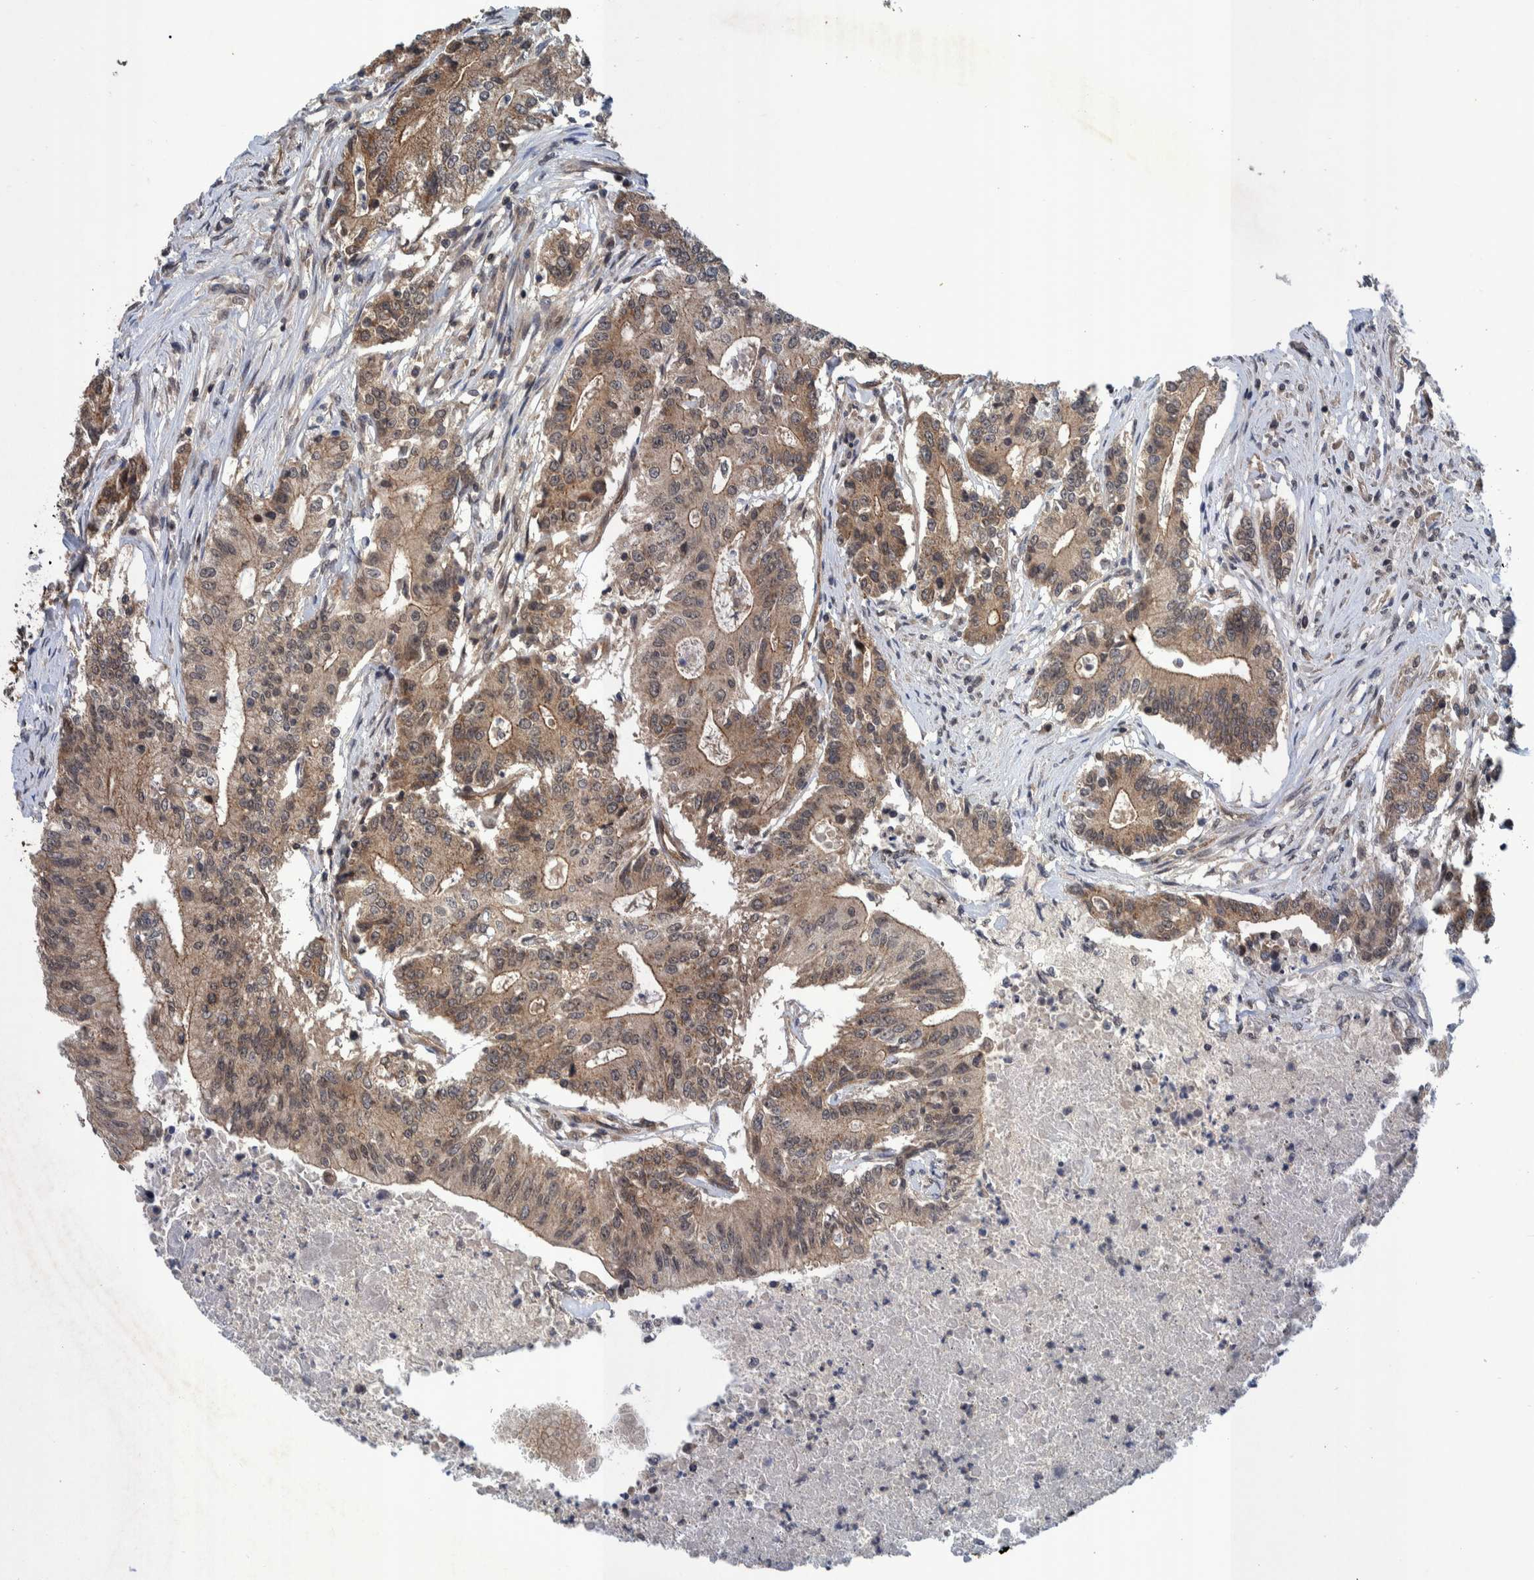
{"staining": {"intensity": "weak", "quantity": ">75%", "location": "cytoplasmic/membranous"}, "tissue": "colorectal cancer", "cell_type": "Tumor cells", "image_type": "cancer", "snomed": [{"axis": "morphology", "description": "Adenocarcinoma, NOS"}, {"axis": "topography", "description": "Colon"}], "caption": "Immunohistochemistry (DAB) staining of human colorectal cancer (adenocarcinoma) displays weak cytoplasmic/membranous protein expression in approximately >75% of tumor cells.", "gene": "MRPS7", "patient": {"sex": "female", "age": 77}}